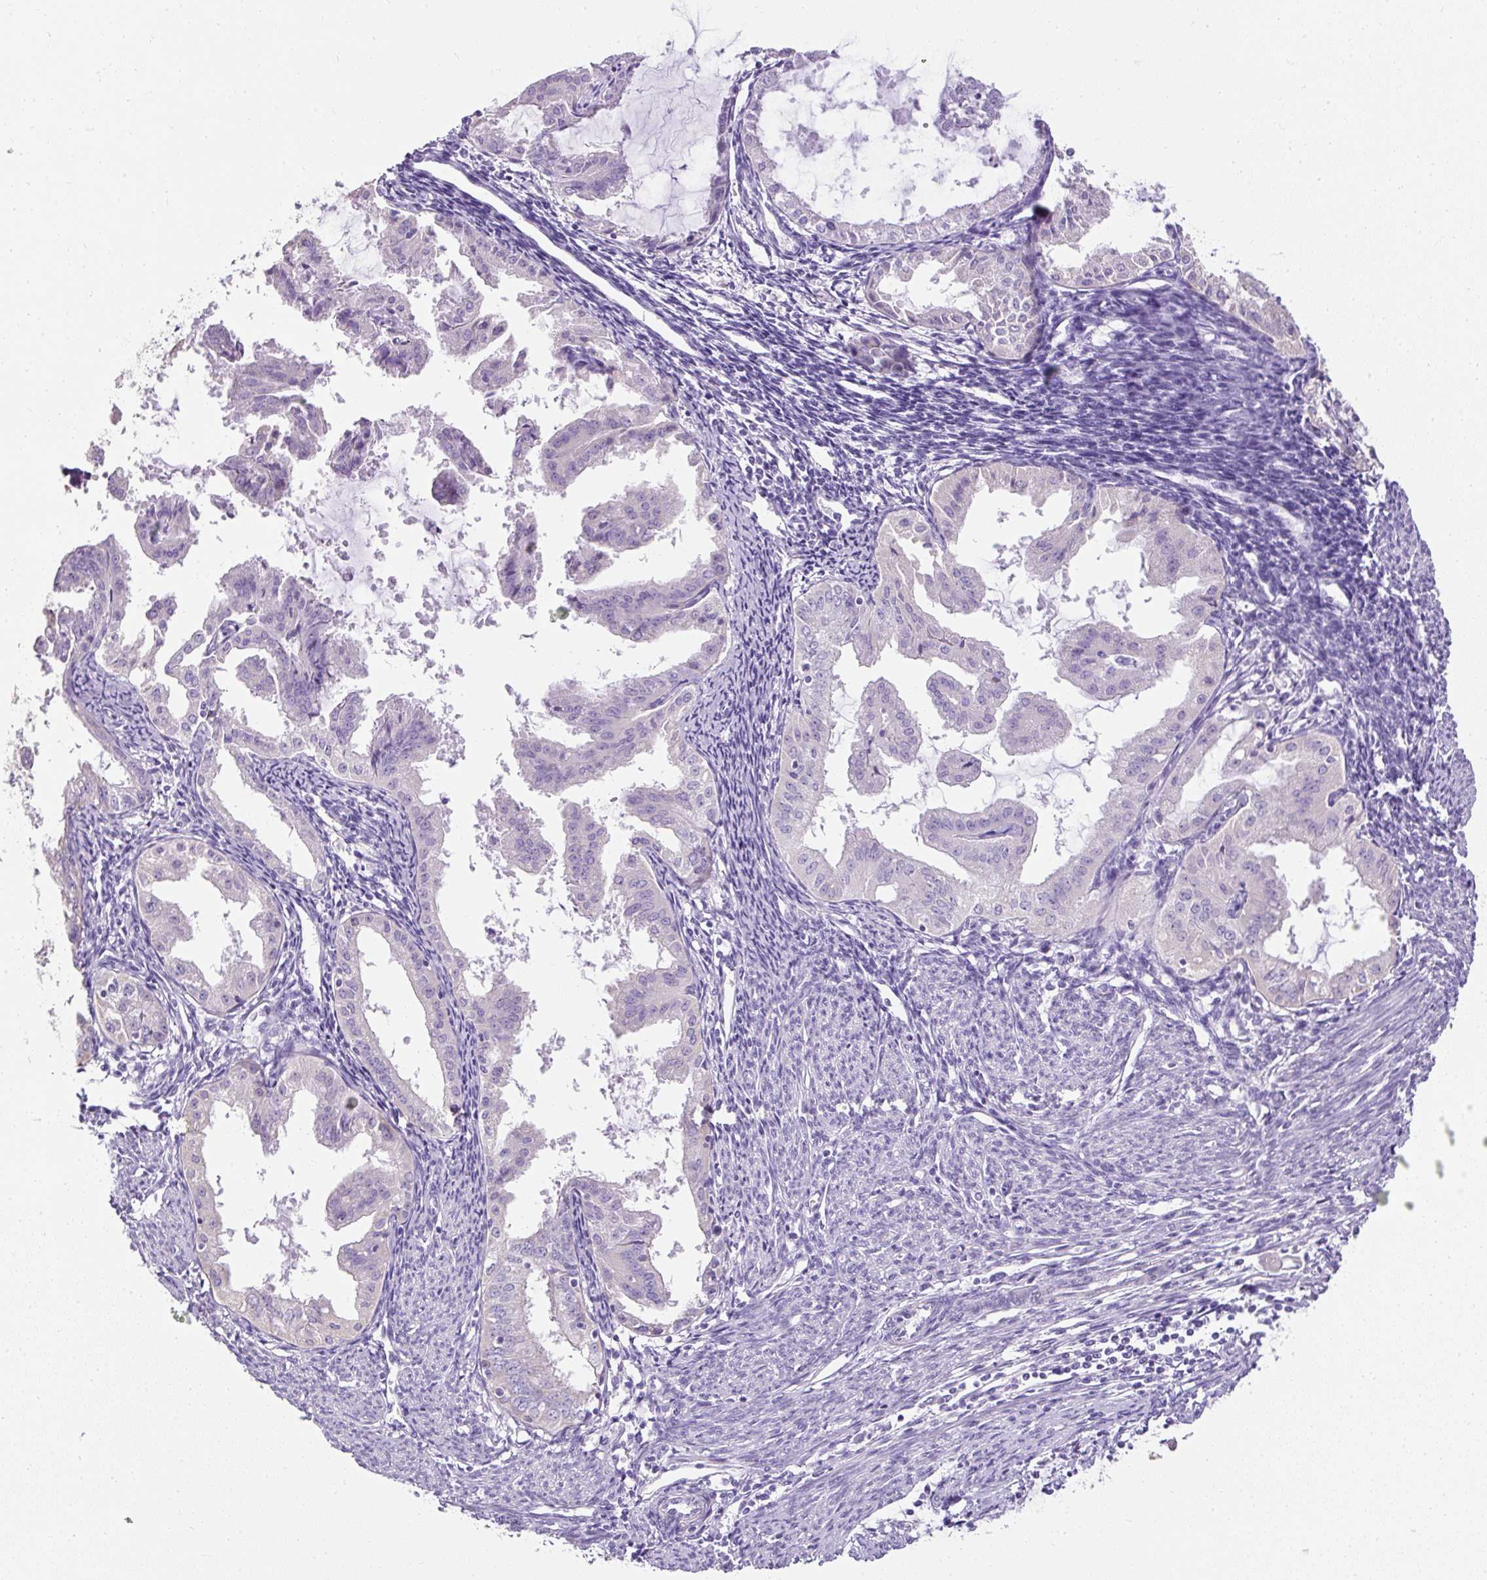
{"staining": {"intensity": "negative", "quantity": "none", "location": "none"}, "tissue": "endometrial cancer", "cell_type": "Tumor cells", "image_type": "cancer", "snomed": [{"axis": "morphology", "description": "Adenocarcinoma, NOS"}, {"axis": "topography", "description": "Endometrium"}], "caption": "DAB immunohistochemical staining of adenocarcinoma (endometrial) demonstrates no significant staining in tumor cells.", "gene": "C2CD4C", "patient": {"sex": "female", "age": 70}}